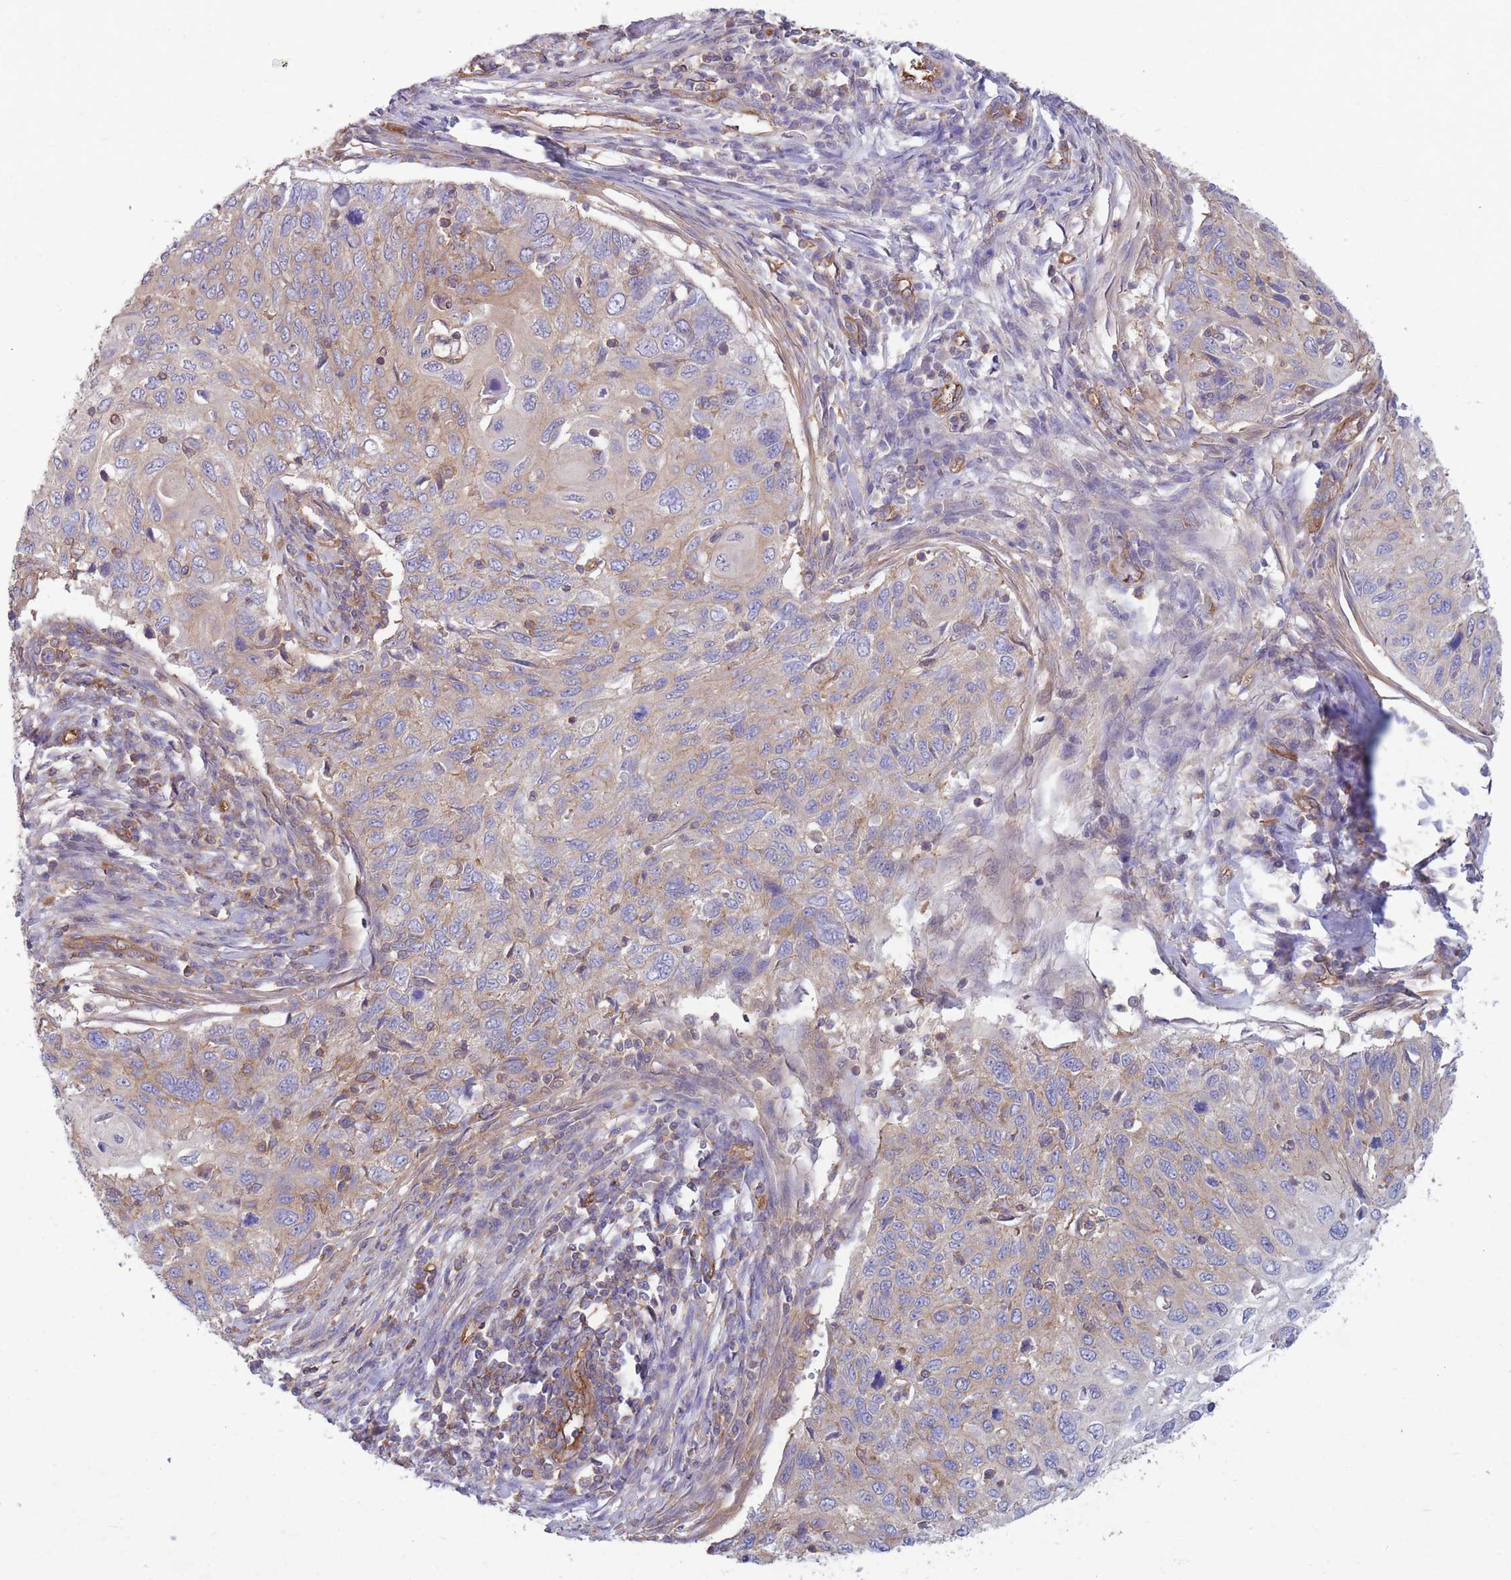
{"staining": {"intensity": "weak", "quantity": "<25%", "location": "cytoplasmic/membranous"}, "tissue": "cervical cancer", "cell_type": "Tumor cells", "image_type": "cancer", "snomed": [{"axis": "morphology", "description": "Squamous cell carcinoma, NOS"}, {"axis": "topography", "description": "Cervix"}], "caption": "IHC of cervical cancer (squamous cell carcinoma) reveals no positivity in tumor cells. (Stains: DAB IHC with hematoxylin counter stain, Microscopy: brightfield microscopy at high magnification).", "gene": "GGA1", "patient": {"sex": "female", "age": 70}}